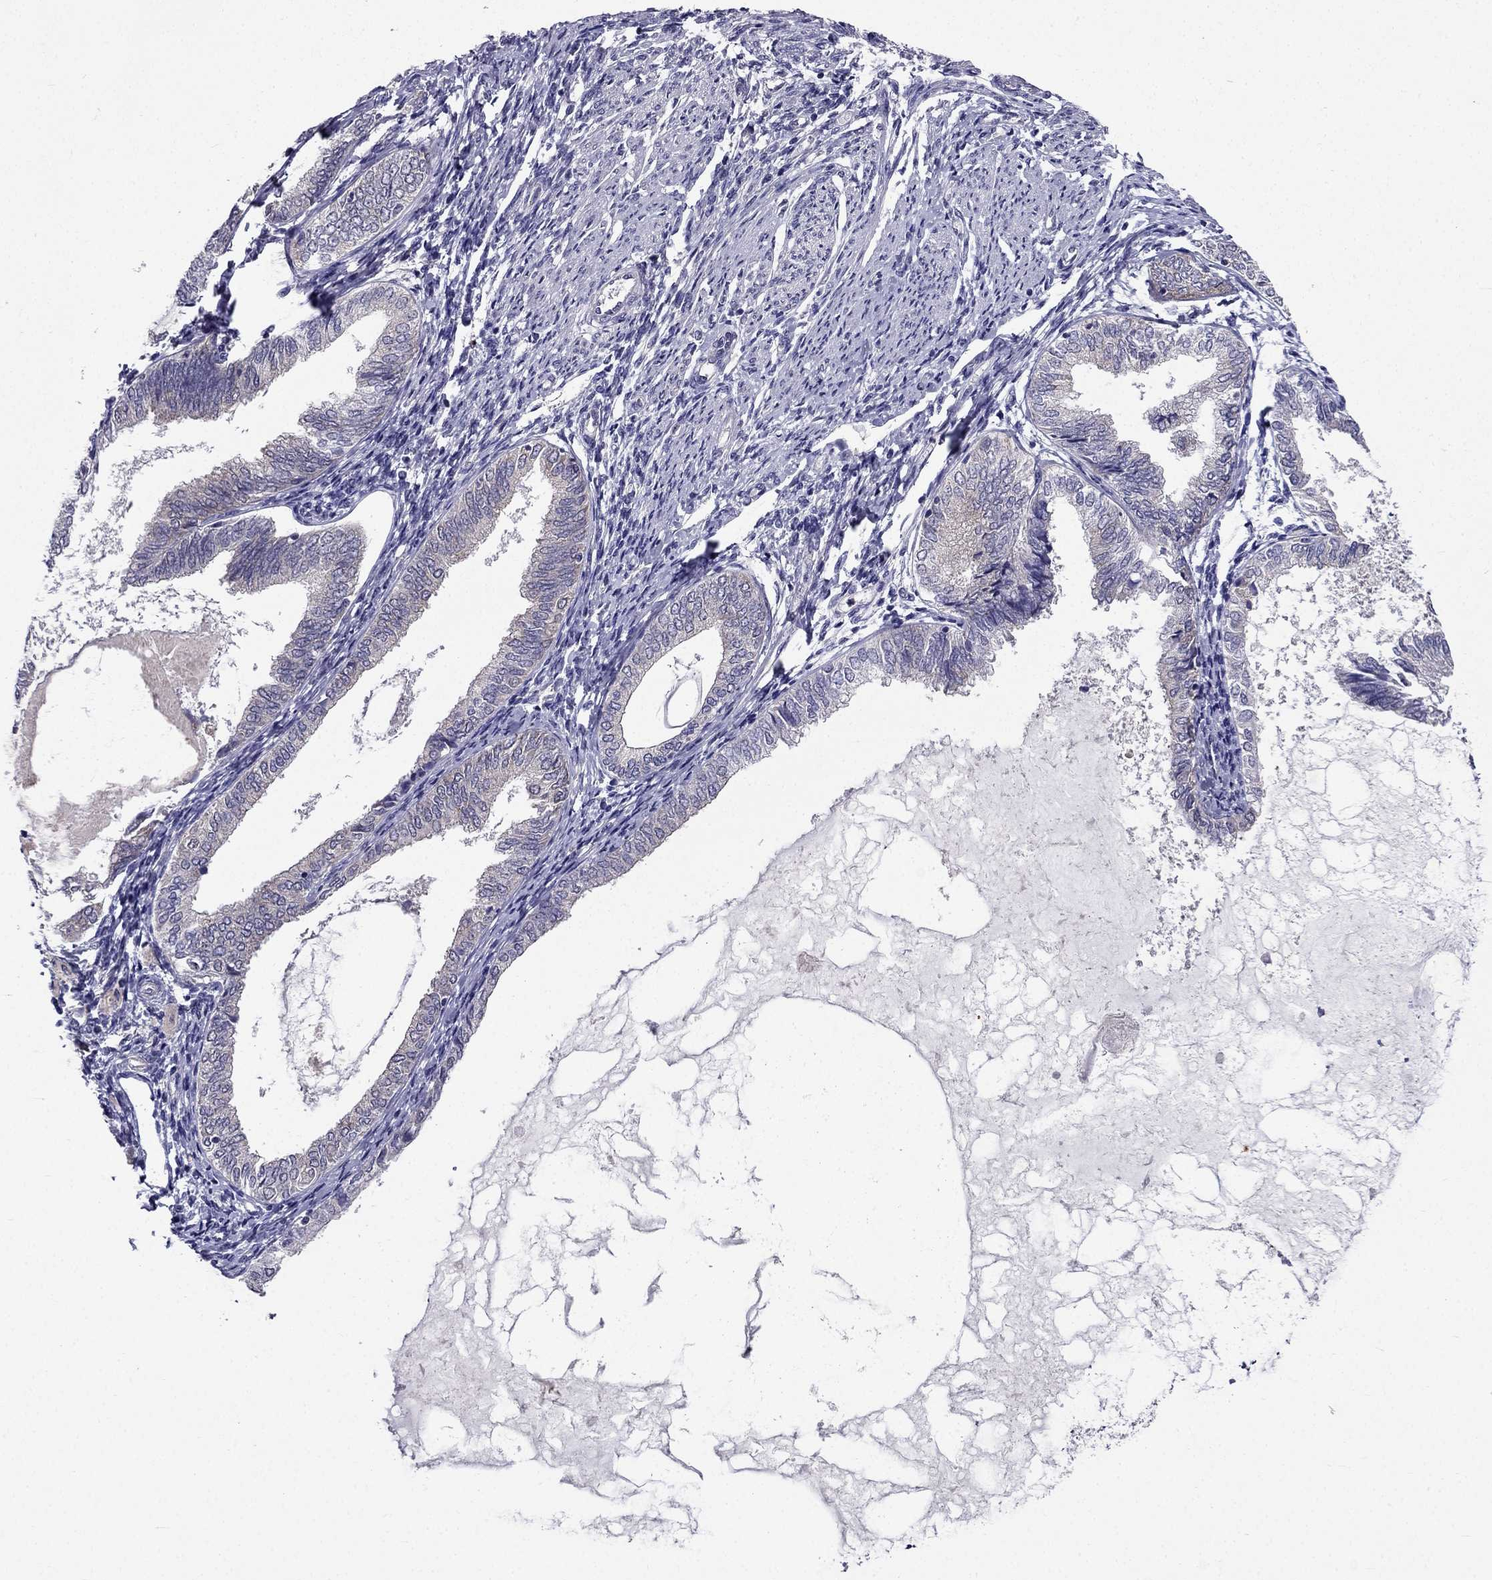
{"staining": {"intensity": "negative", "quantity": "none", "location": "none"}, "tissue": "endometrial cancer", "cell_type": "Tumor cells", "image_type": "cancer", "snomed": [{"axis": "morphology", "description": "Adenocarcinoma, NOS"}, {"axis": "topography", "description": "Endometrium"}], "caption": "The photomicrograph demonstrates no staining of tumor cells in endometrial adenocarcinoma.", "gene": "ARHGEF28", "patient": {"sex": "female", "age": 68}}